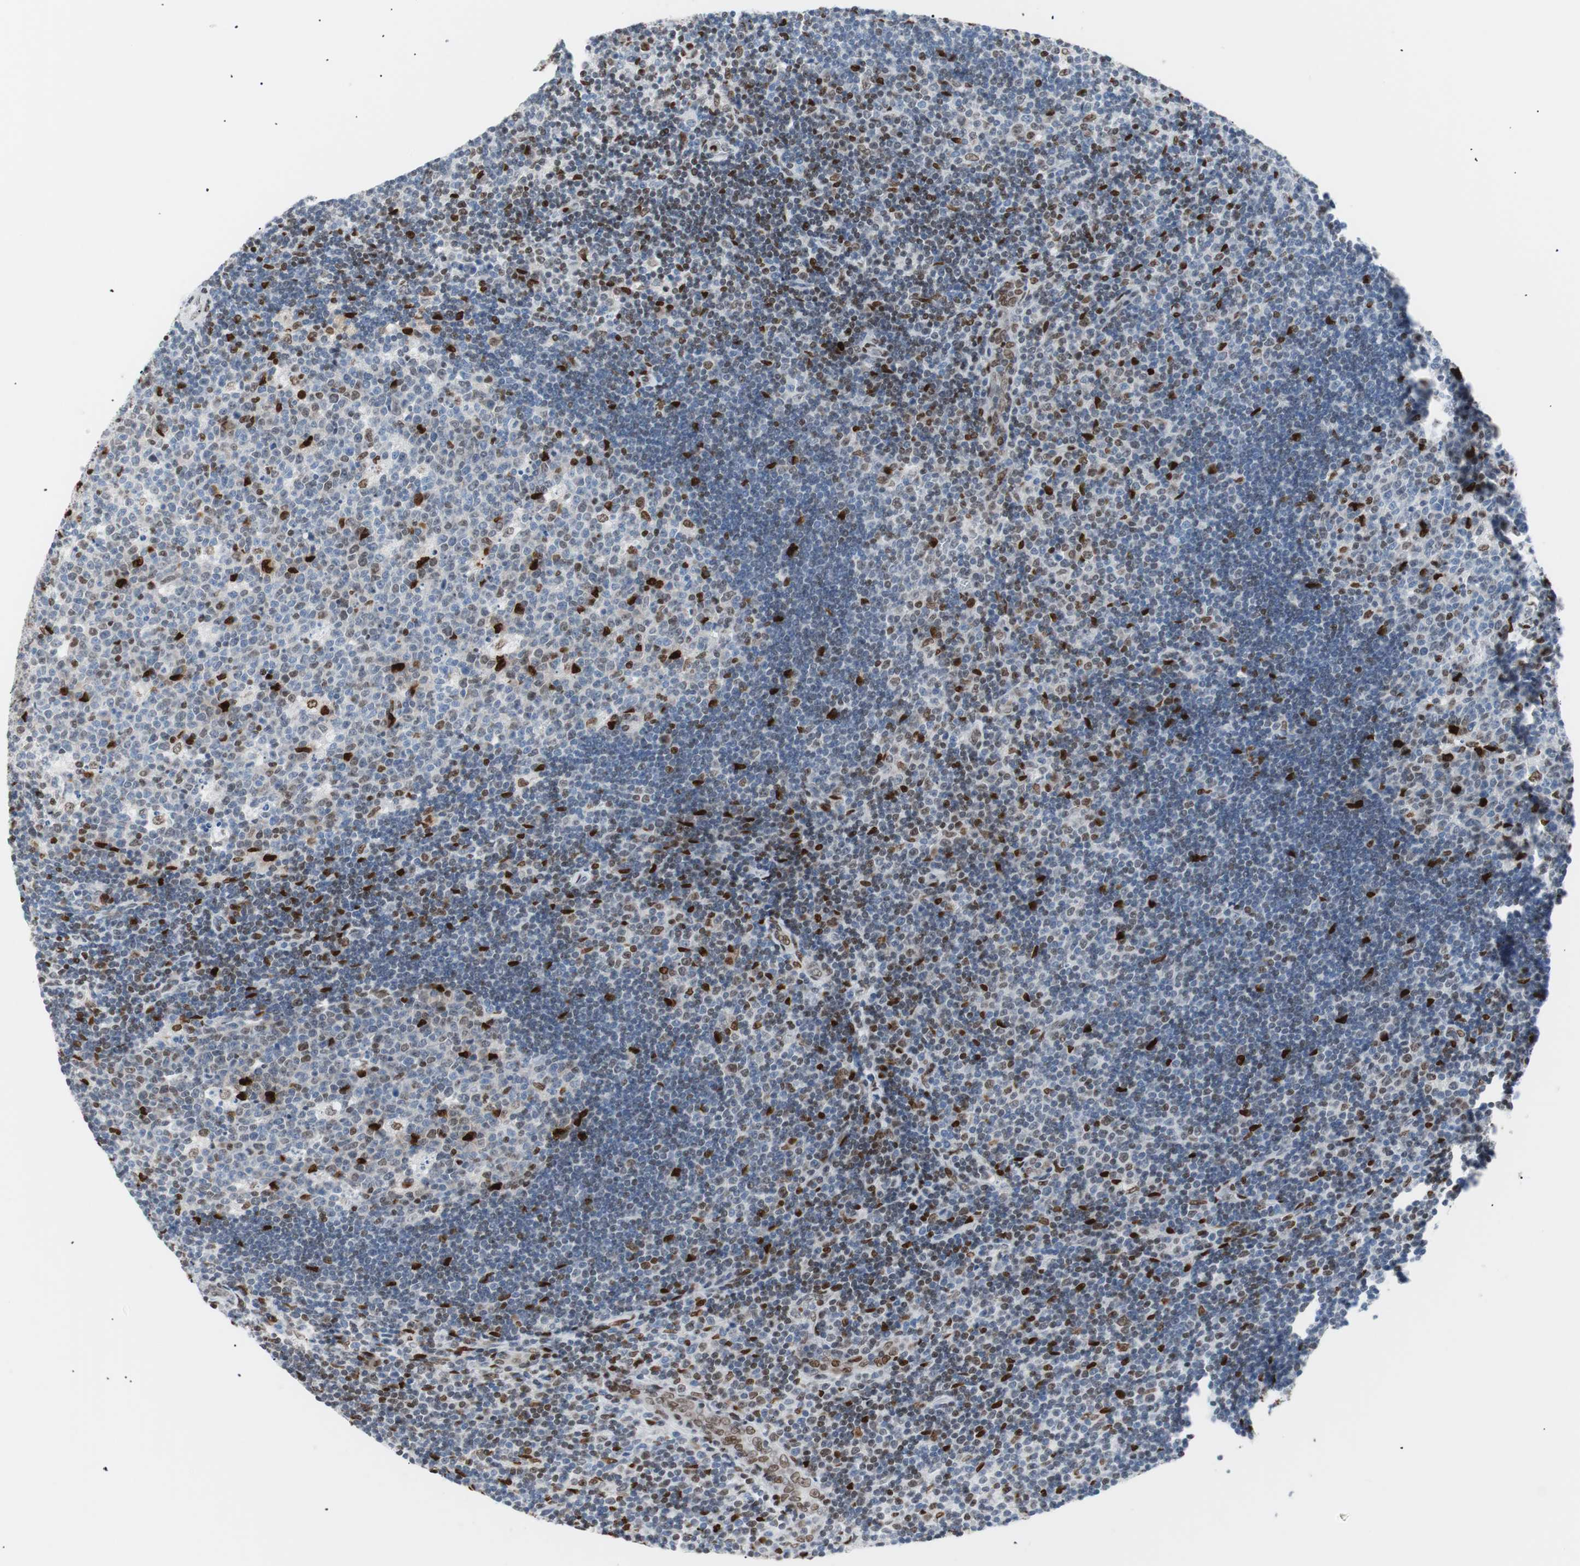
{"staining": {"intensity": "strong", "quantity": "<25%", "location": "nuclear"}, "tissue": "lymph node", "cell_type": "Germinal center cells", "image_type": "normal", "snomed": [{"axis": "morphology", "description": "Normal tissue, NOS"}, {"axis": "topography", "description": "Lymph node"}, {"axis": "topography", "description": "Salivary gland"}], "caption": "Germinal center cells show medium levels of strong nuclear expression in about <25% of cells in unremarkable human lymph node. The protein of interest is shown in brown color, while the nuclei are stained blue.", "gene": "CEBPB", "patient": {"sex": "male", "age": 8}}